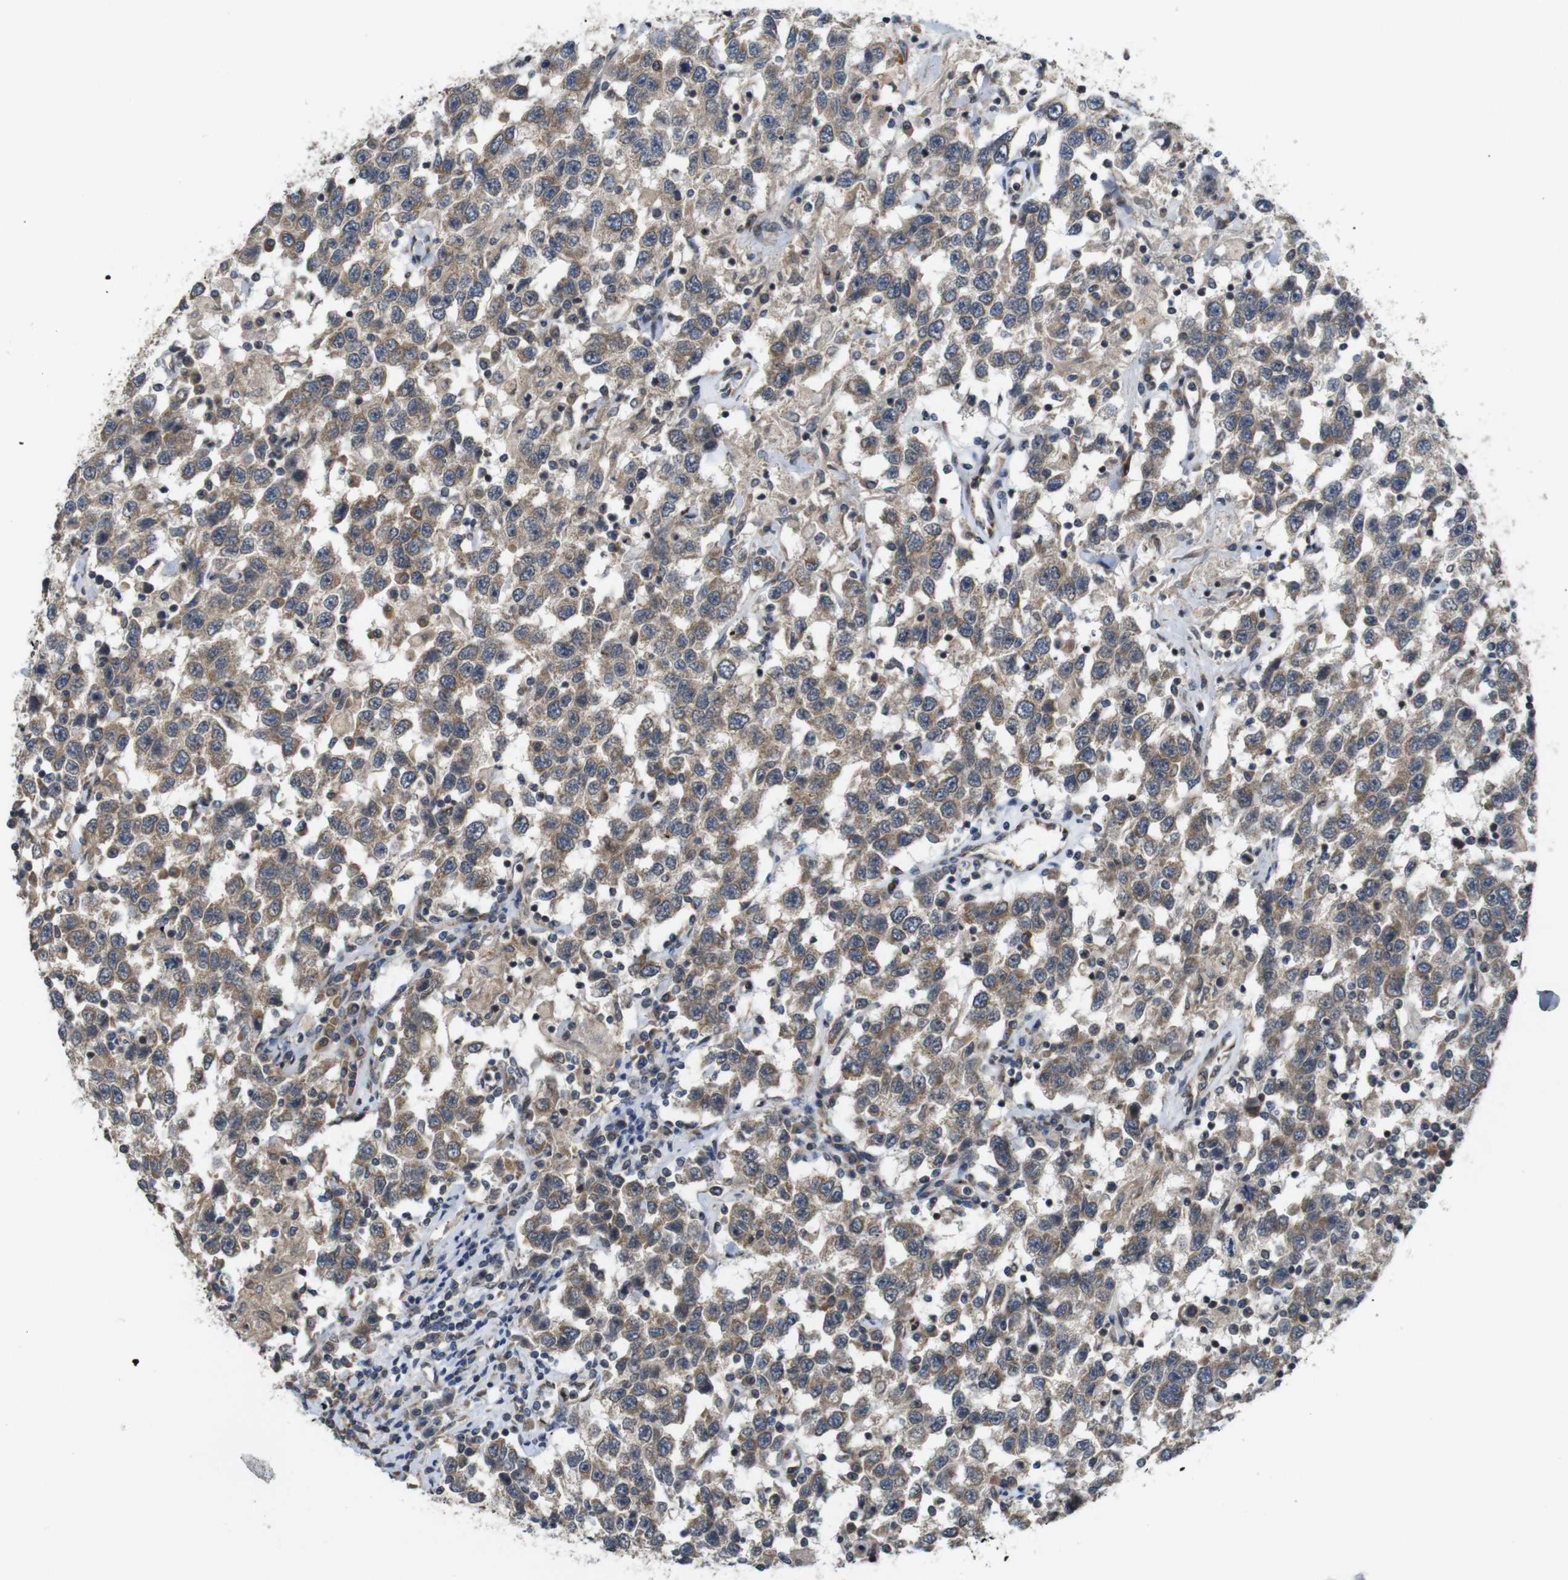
{"staining": {"intensity": "moderate", "quantity": ">75%", "location": "cytoplasmic/membranous"}, "tissue": "testis cancer", "cell_type": "Tumor cells", "image_type": "cancer", "snomed": [{"axis": "morphology", "description": "Seminoma, NOS"}, {"axis": "topography", "description": "Testis"}], "caption": "IHC staining of testis cancer (seminoma), which displays medium levels of moderate cytoplasmic/membranous positivity in approximately >75% of tumor cells indicating moderate cytoplasmic/membranous protein positivity. The staining was performed using DAB (3,3'-diaminobenzidine) (brown) for protein detection and nuclei were counterstained in hematoxylin (blue).", "gene": "EFCAB14", "patient": {"sex": "male", "age": 41}}